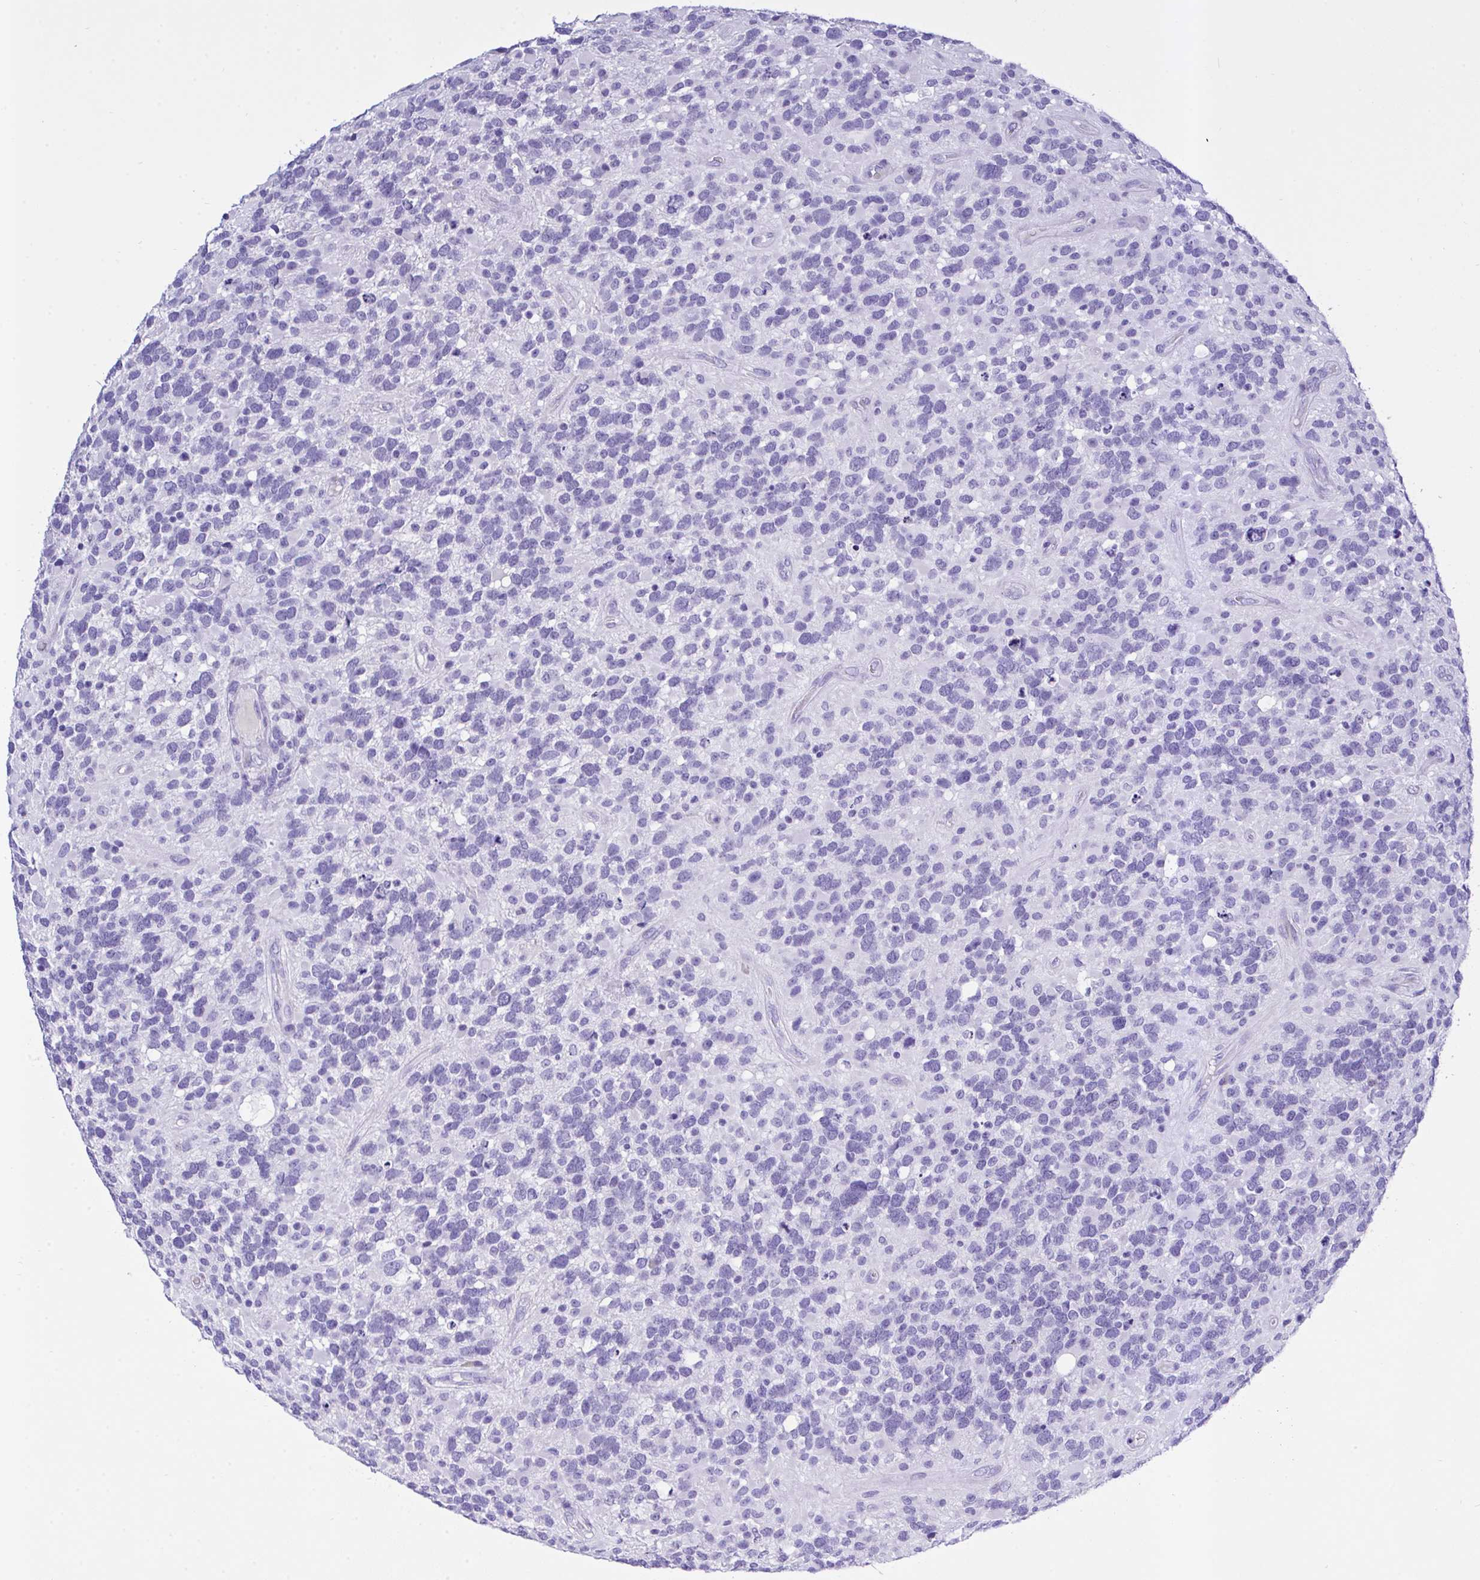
{"staining": {"intensity": "negative", "quantity": "none", "location": "none"}, "tissue": "glioma", "cell_type": "Tumor cells", "image_type": "cancer", "snomed": [{"axis": "morphology", "description": "Glioma, malignant, High grade"}, {"axis": "topography", "description": "Brain"}], "caption": "Immunohistochemical staining of glioma demonstrates no significant expression in tumor cells. The staining is performed using DAB brown chromogen with nuclei counter-stained in using hematoxylin.", "gene": "AKR1D1", "patient": {"sex": "female", "age": 40}}